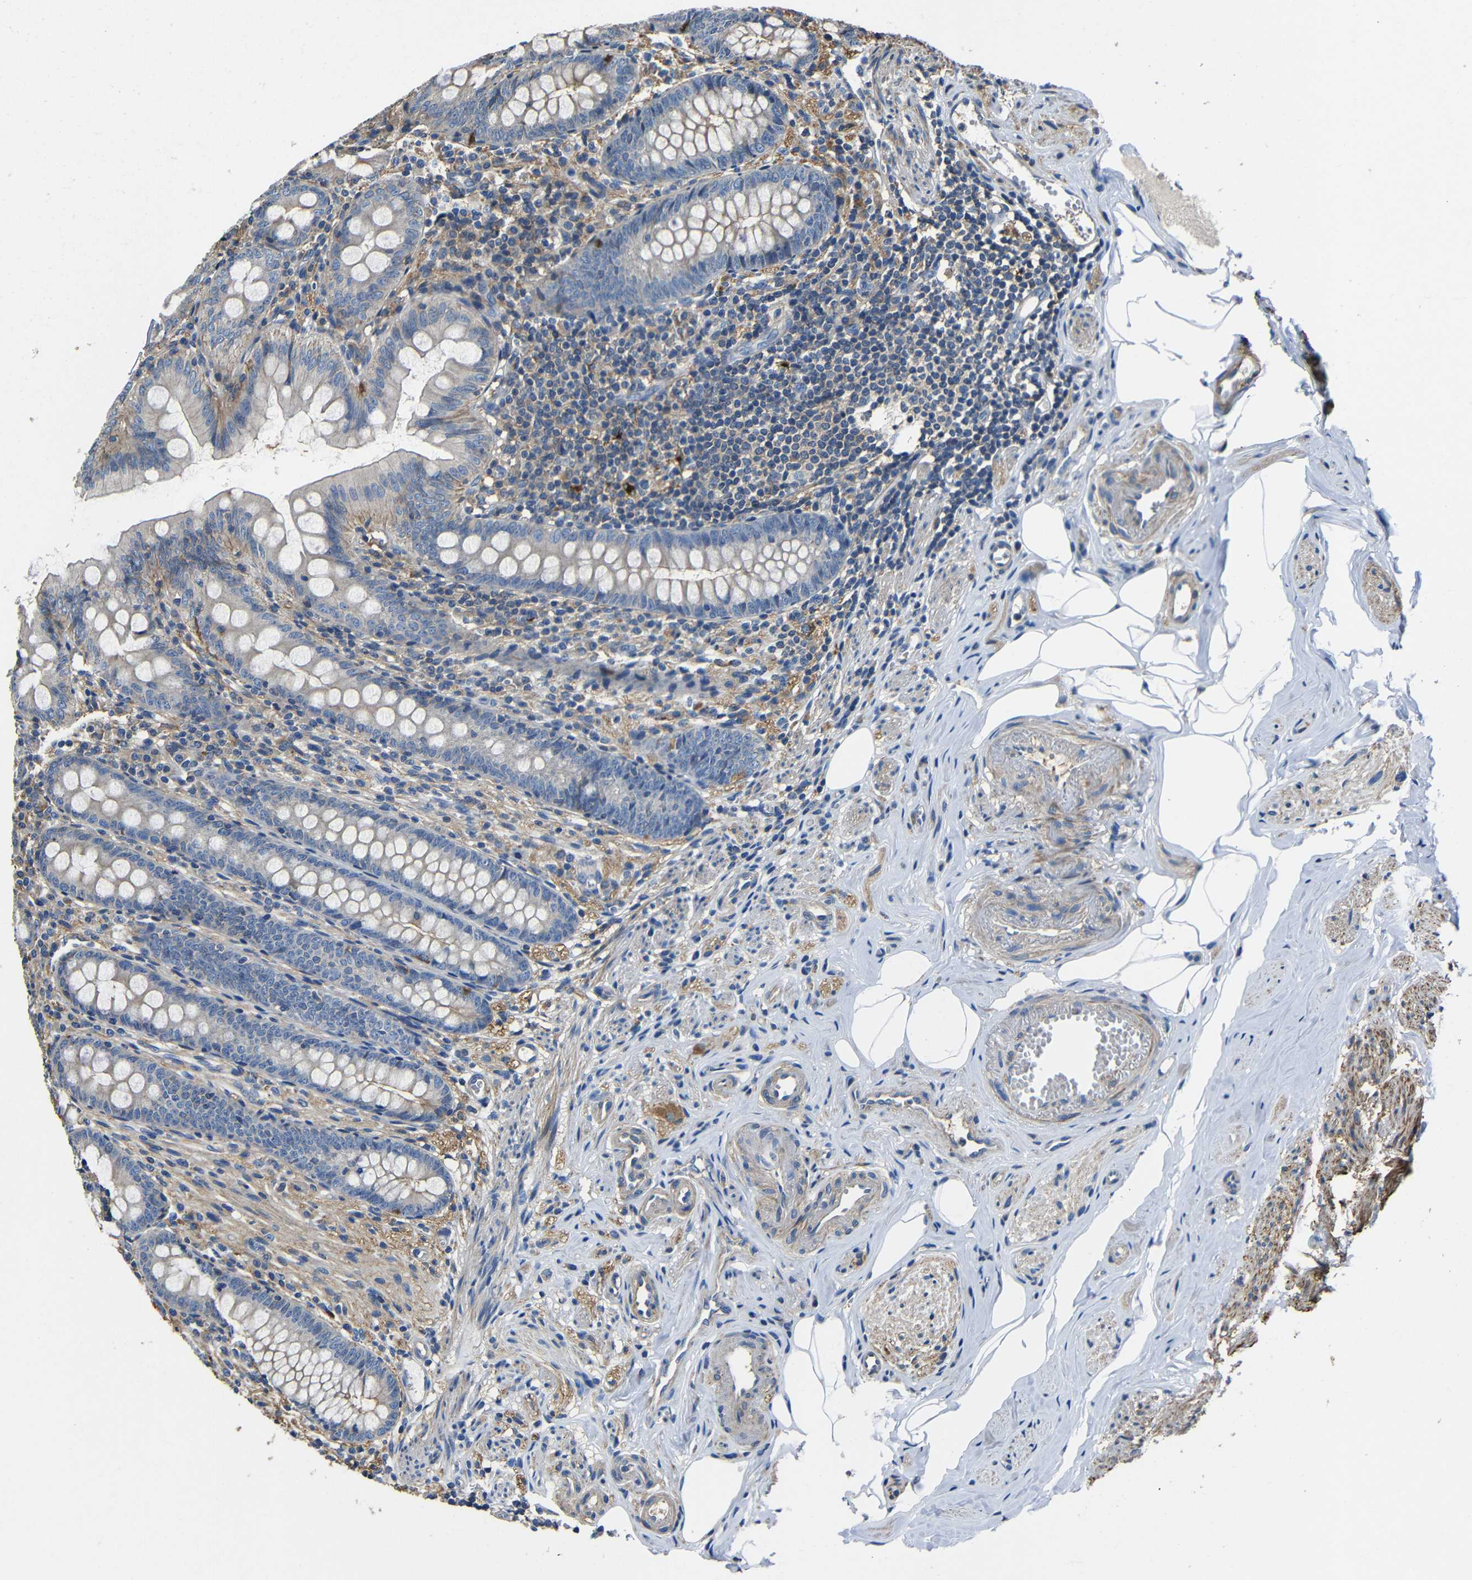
{"staining": {"intensity": "moderate", "quantity": "25%-75%", "location": "cytoplasmic/membranous"}, "tissue": "appendix", "cell_type": "Glandular cells", "image_type": "normal", "snomed": [{"axis": "morphology", "description": "Normal tissue, NOS"}, {"axis": "topography", "description": "Appendix"}], "caption": "This is an image of immunohistochemistry staining of unremarkable appendix, which shows moderate expression in the cytoplasmic/membranous of glandular cells.", "gene": "GDI1", "patient": {"sex": "female", "age": 77}}